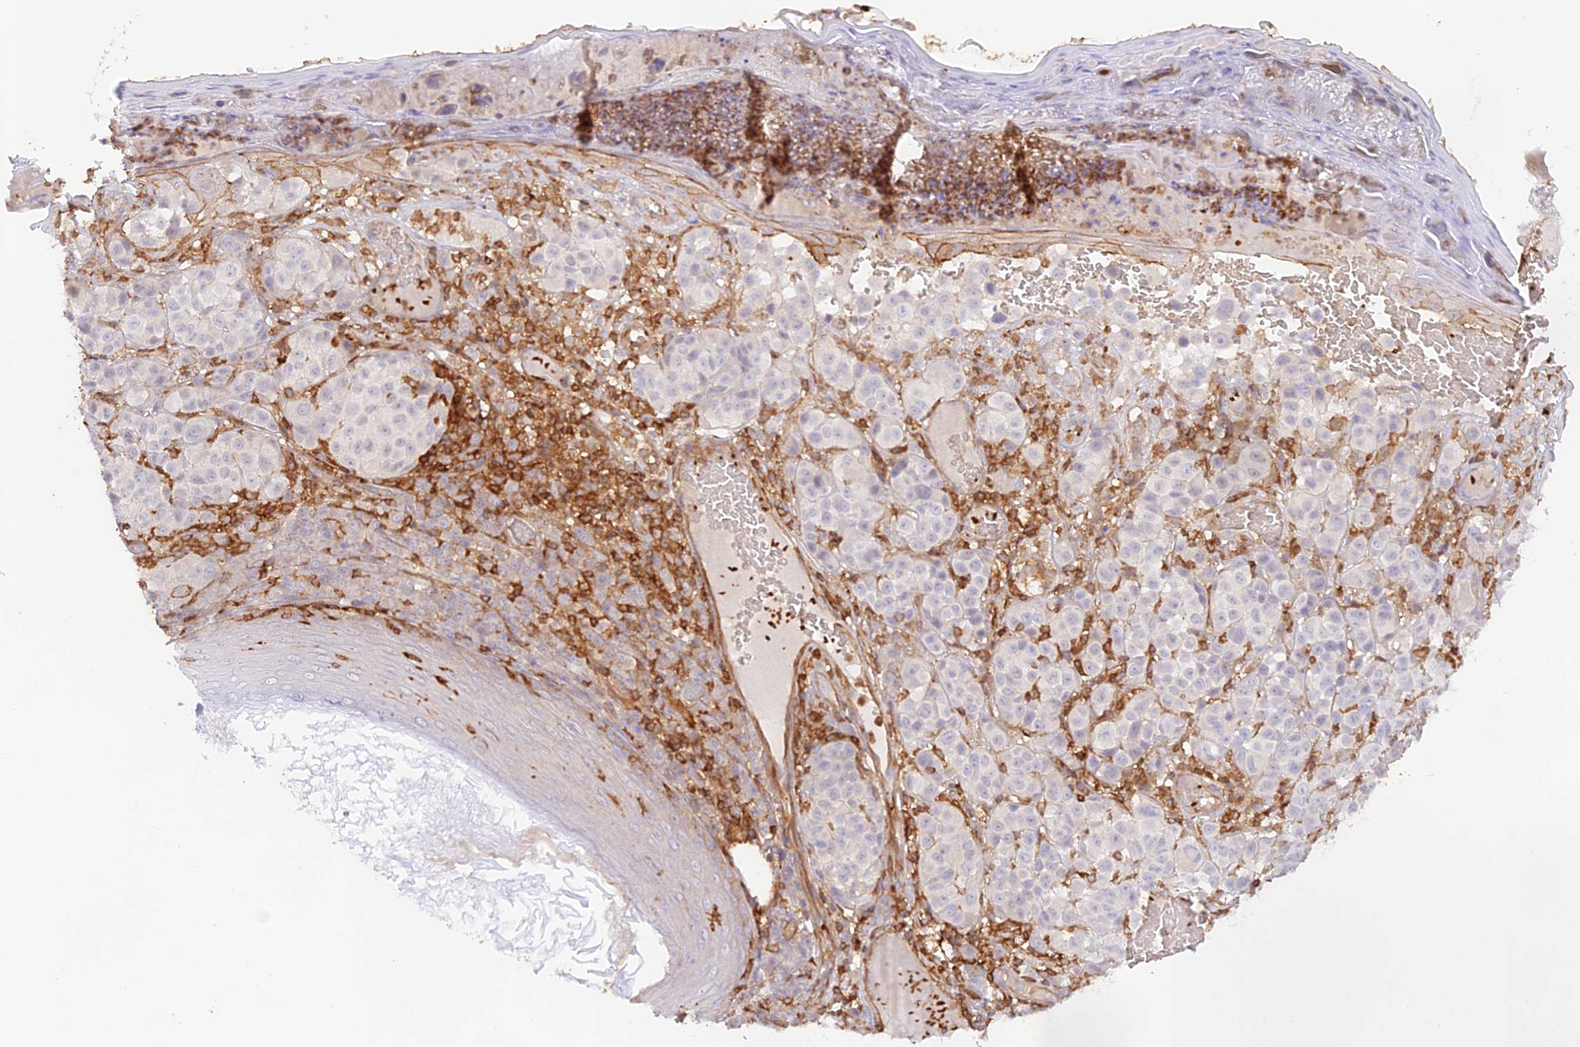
{"staining": {"intensity": "negative", "quantity": "none", "location": "none"}, "tissue": "melanoma", "cell_type": "Tumor cells", "image_type": "cancer", "snomed": [{"axis": "morphology", "description": "Malignant melanoma, NOS"}, {"axis": "topography", "description": "Skin"}], "caption": "Malignant melanoma stained for a protein using immunohistochemistry (IHC) reveals no expression tumor cells.", "gene": "DENND1C", "patient": {"sex": "male", "age": 38}}